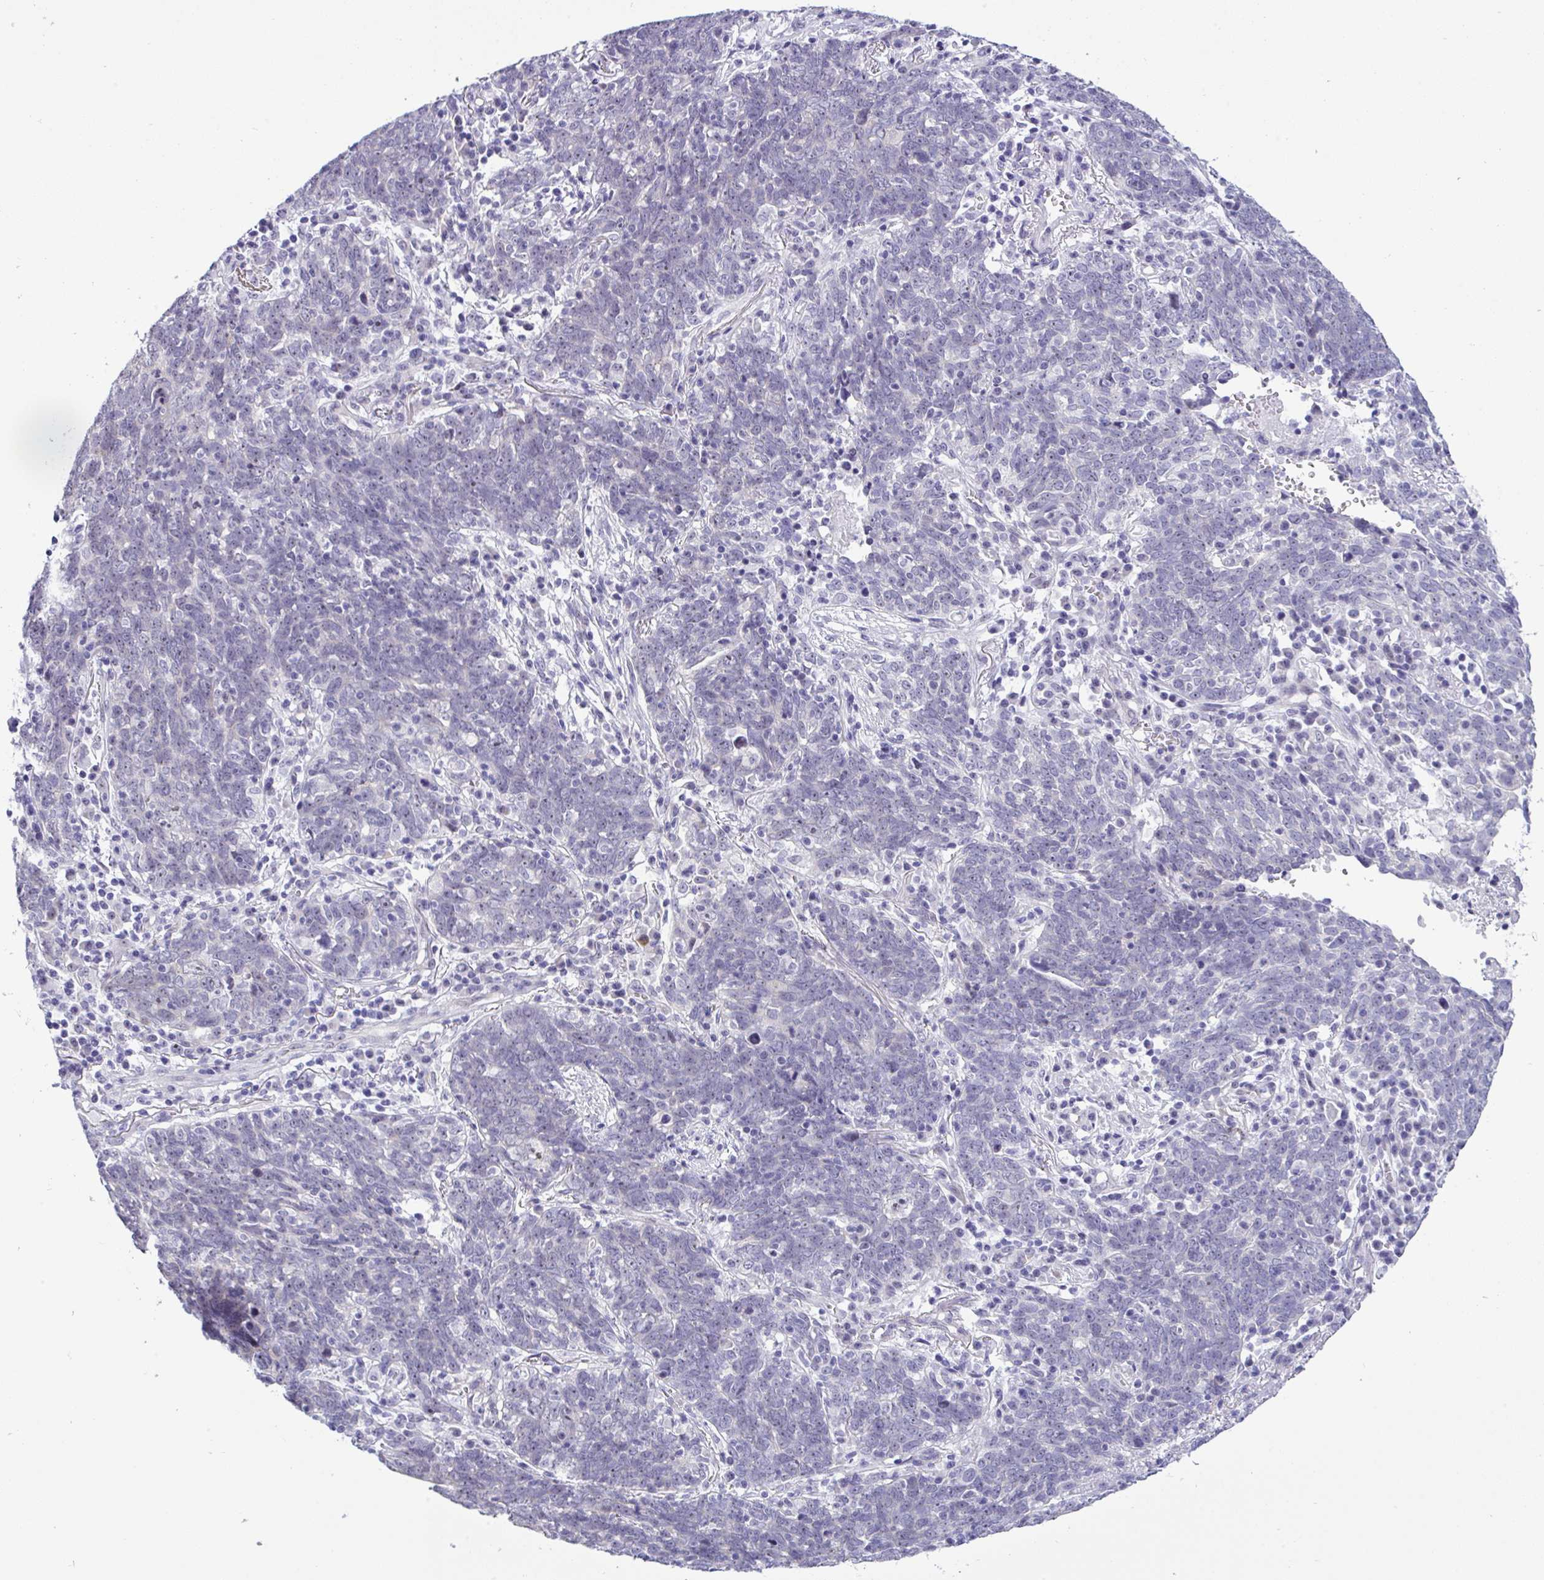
{"staining": {"intensity": "negative", "quantity": "none", "location": "none"}, "tissue": "lung cancer", "cell_type": "Tumor cells", "image_type": "cancer", "snomed": [{"axis": "morphology", "description": "Squamous cell carcinoma, NOS"}, {"axis": "topography", "description": "Lung"}], "caption": "Immunohistochemistry (IHC) of lung cancer (squamous cell carcinoma) exhibits no expression in tumor cells.", "gene": "YBX2", "patient": {"sex": "female", "age": 72}}